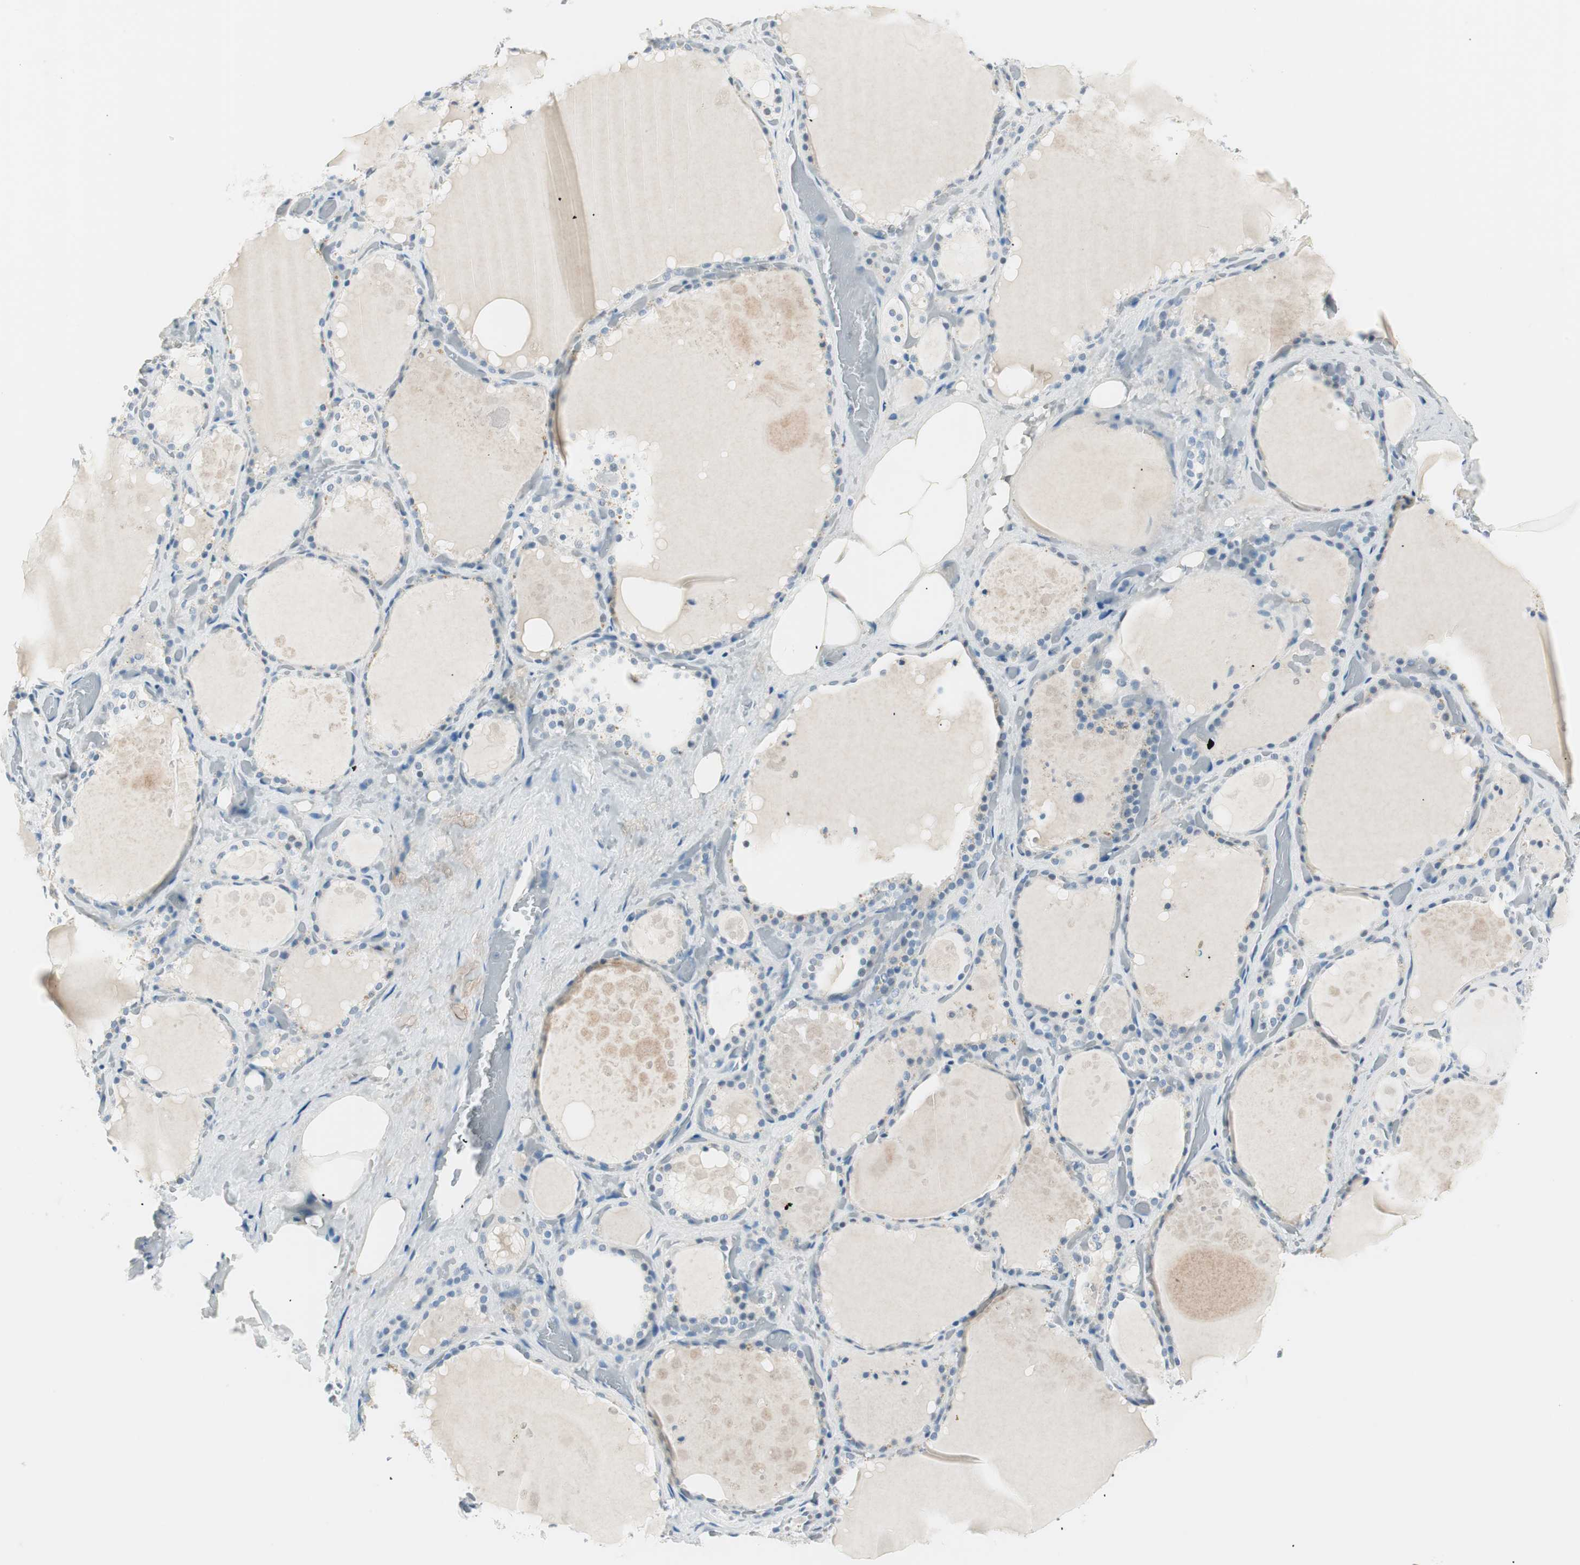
{"staining": {"intensity": "negative", "quantity": "none", "location": "none"}, "tissue": "thyroid gland", "cell_type": "Glandular cells", "image_type": "normal", "snomed": [{"axis": "morphology", "description": "Normal tissue, NOS"}, {"axis": "topography", "description": "Thyroid gland"}], "caption": "Immunohistochemistry (IHC) photomicrograph of benign thyroid gland: human thyroid gland stained with DAB exhibits no significant protein staining in glandular cells. Brightfield microscopy of immunohistochemistry (IHC) stained with DAB (3,3'-diaminobenzidine) (brown) and hematoxylin (blue), captured at high magnification.", "gene": "HOXB13", "patient": {"sex": "male", "age": 61}}